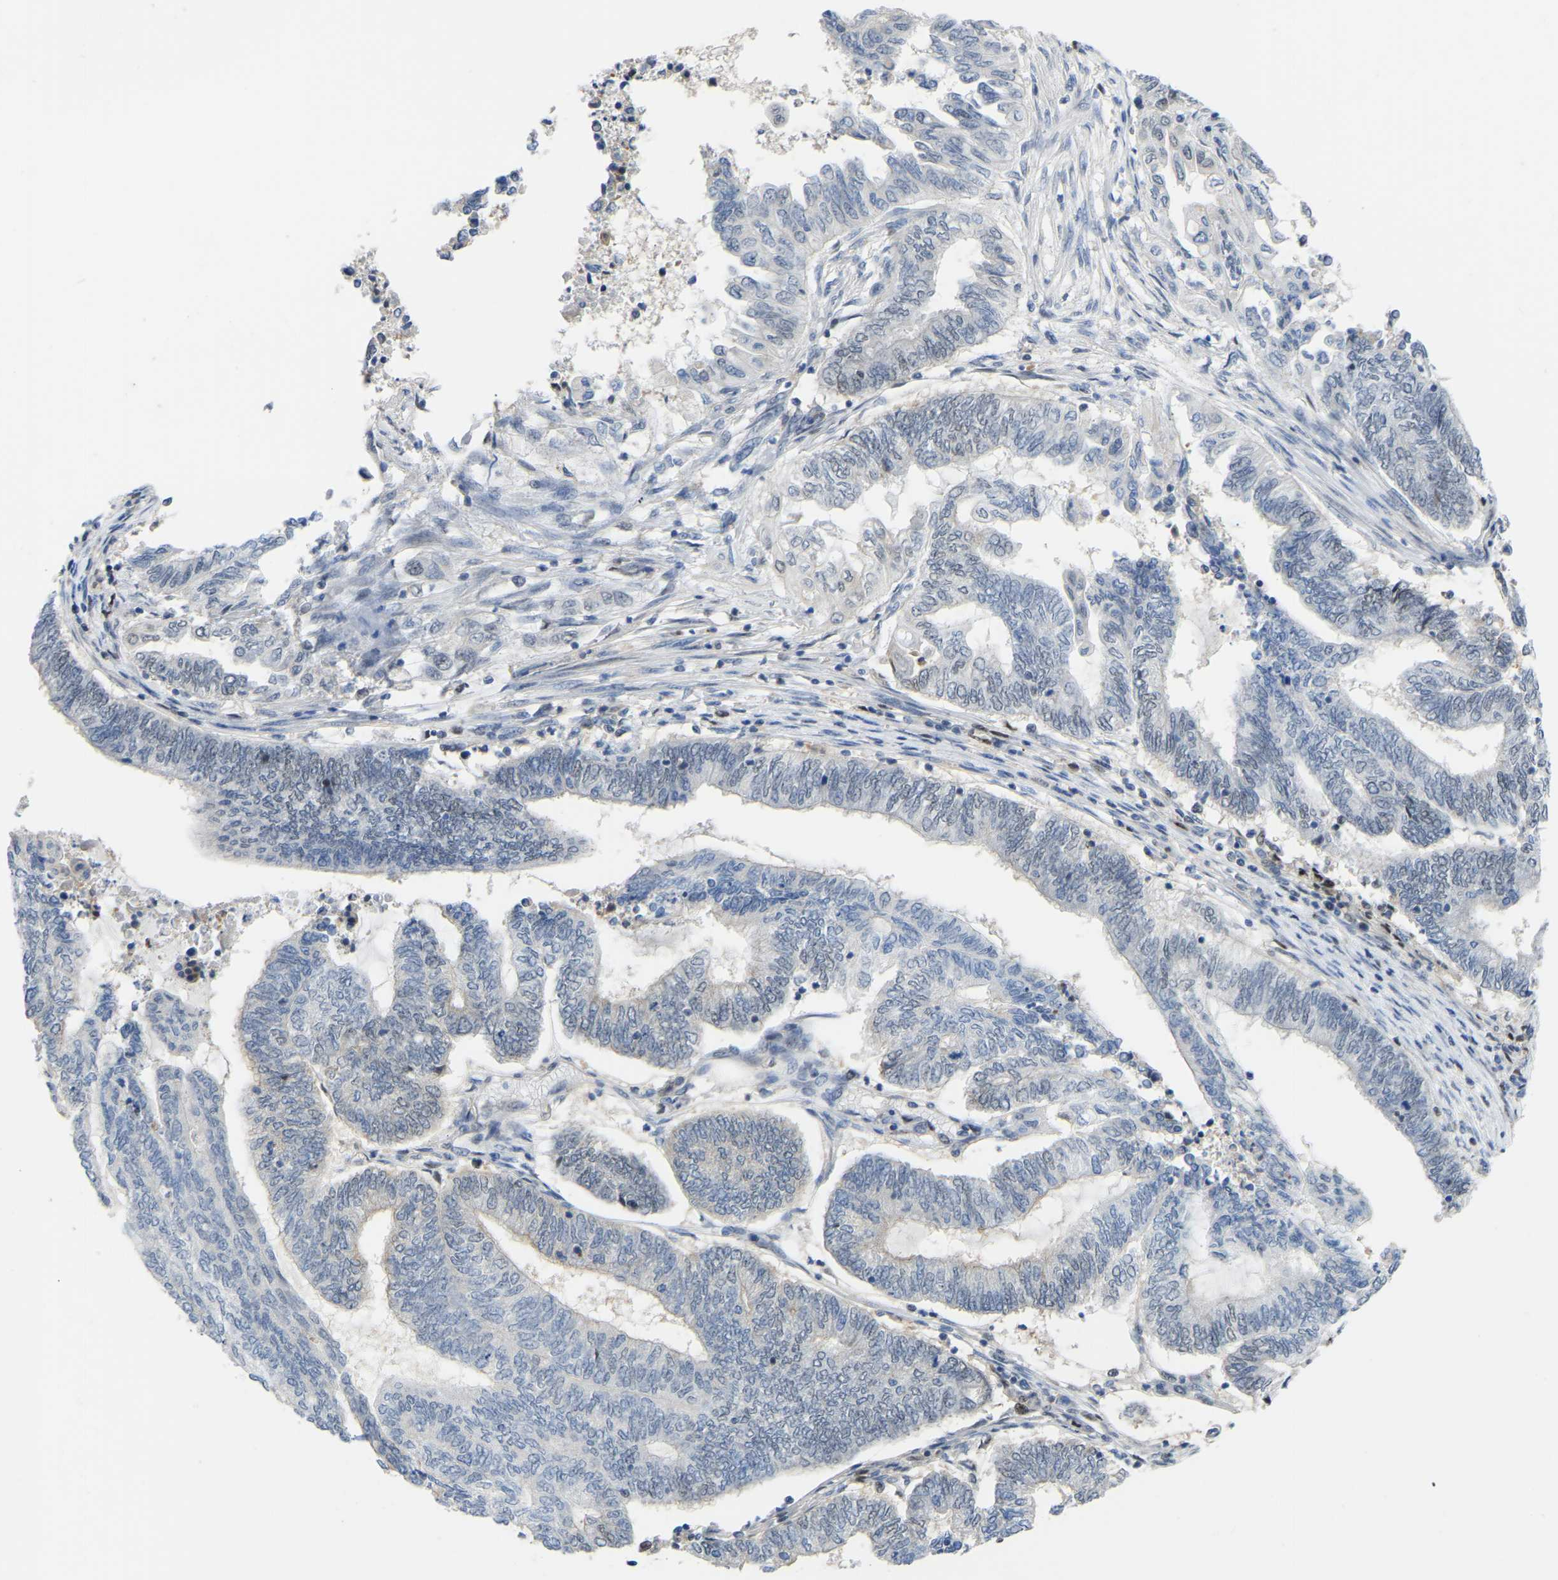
{"staining": {"intensity": "negative", "quantity": "none", "location": "none"}, "tissue": "endometrial cancer", "cell_type": "Tumor cells", "image_type": "cancer", "snomed": [{"axis": "morphology", "description": "Adenocarcinoma, NOS"}, {"axis": "topography", "description": "Uterus"}, {"axis": "topography", "description": "Endometrium"}], "caption": "High power microscopy micrograph of an immunohistochemistry image of endometrial adenocarcinoma, revealing no significant expression in tumor cells.", "gene": "KLRG2", "patient": {"sex": "female", "age": 70}}